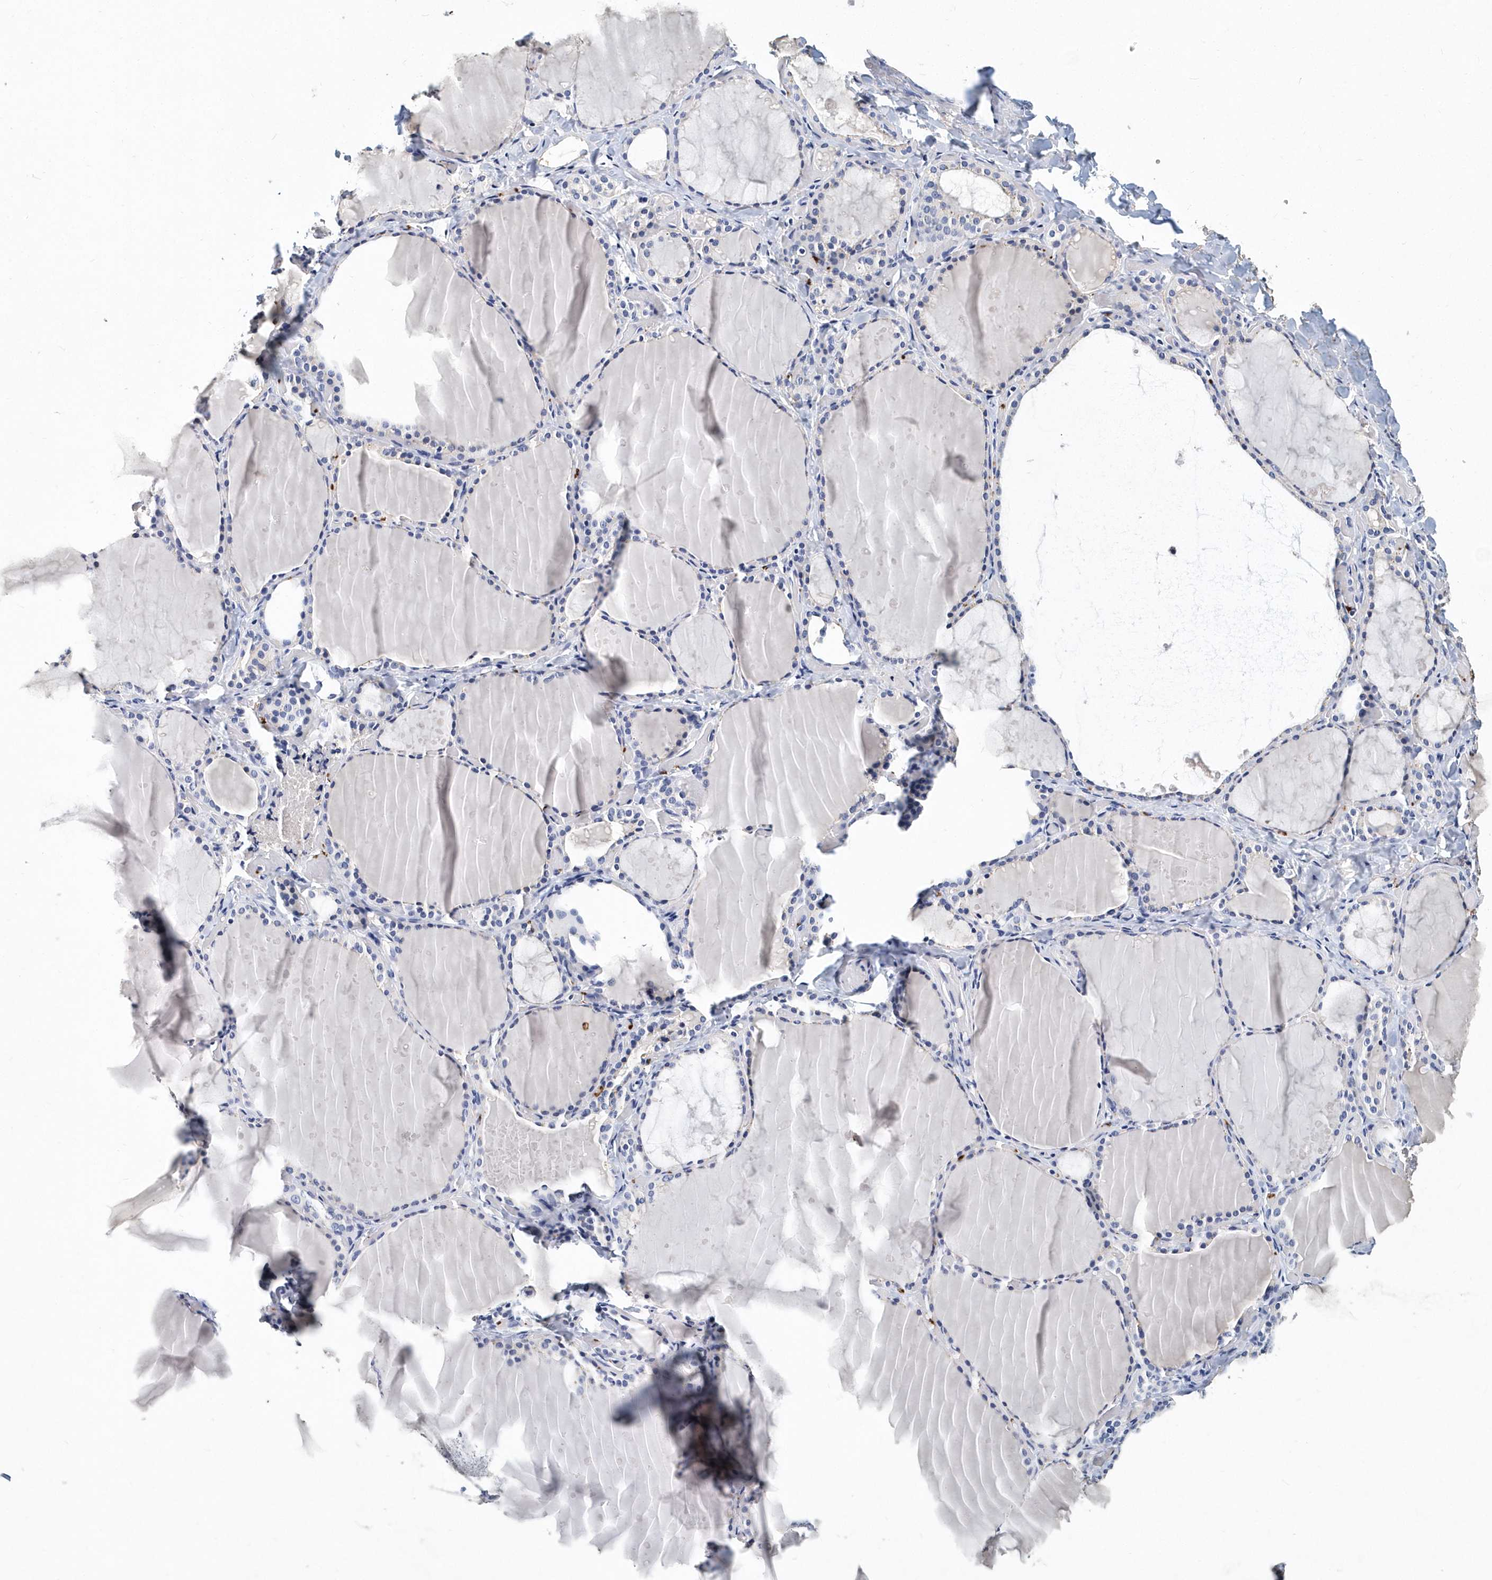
{"staining": {"intensity": "negative", "quantity": "none", "location": "none"}, "tissue": "thyroid gland", "cell_type": "Glandular cells", "image_type": "normal", "snomed": [{"axis": "morphology", "description": "Normal tissue, NOS"}, {"axis": "topography", "description": "Thyroid gland"}], "caption": "Glandular cells show no significant positivity in benign thyroid gland.", "gene": "ITGA2B", "patient": {"sex": "female", "age": 44}}